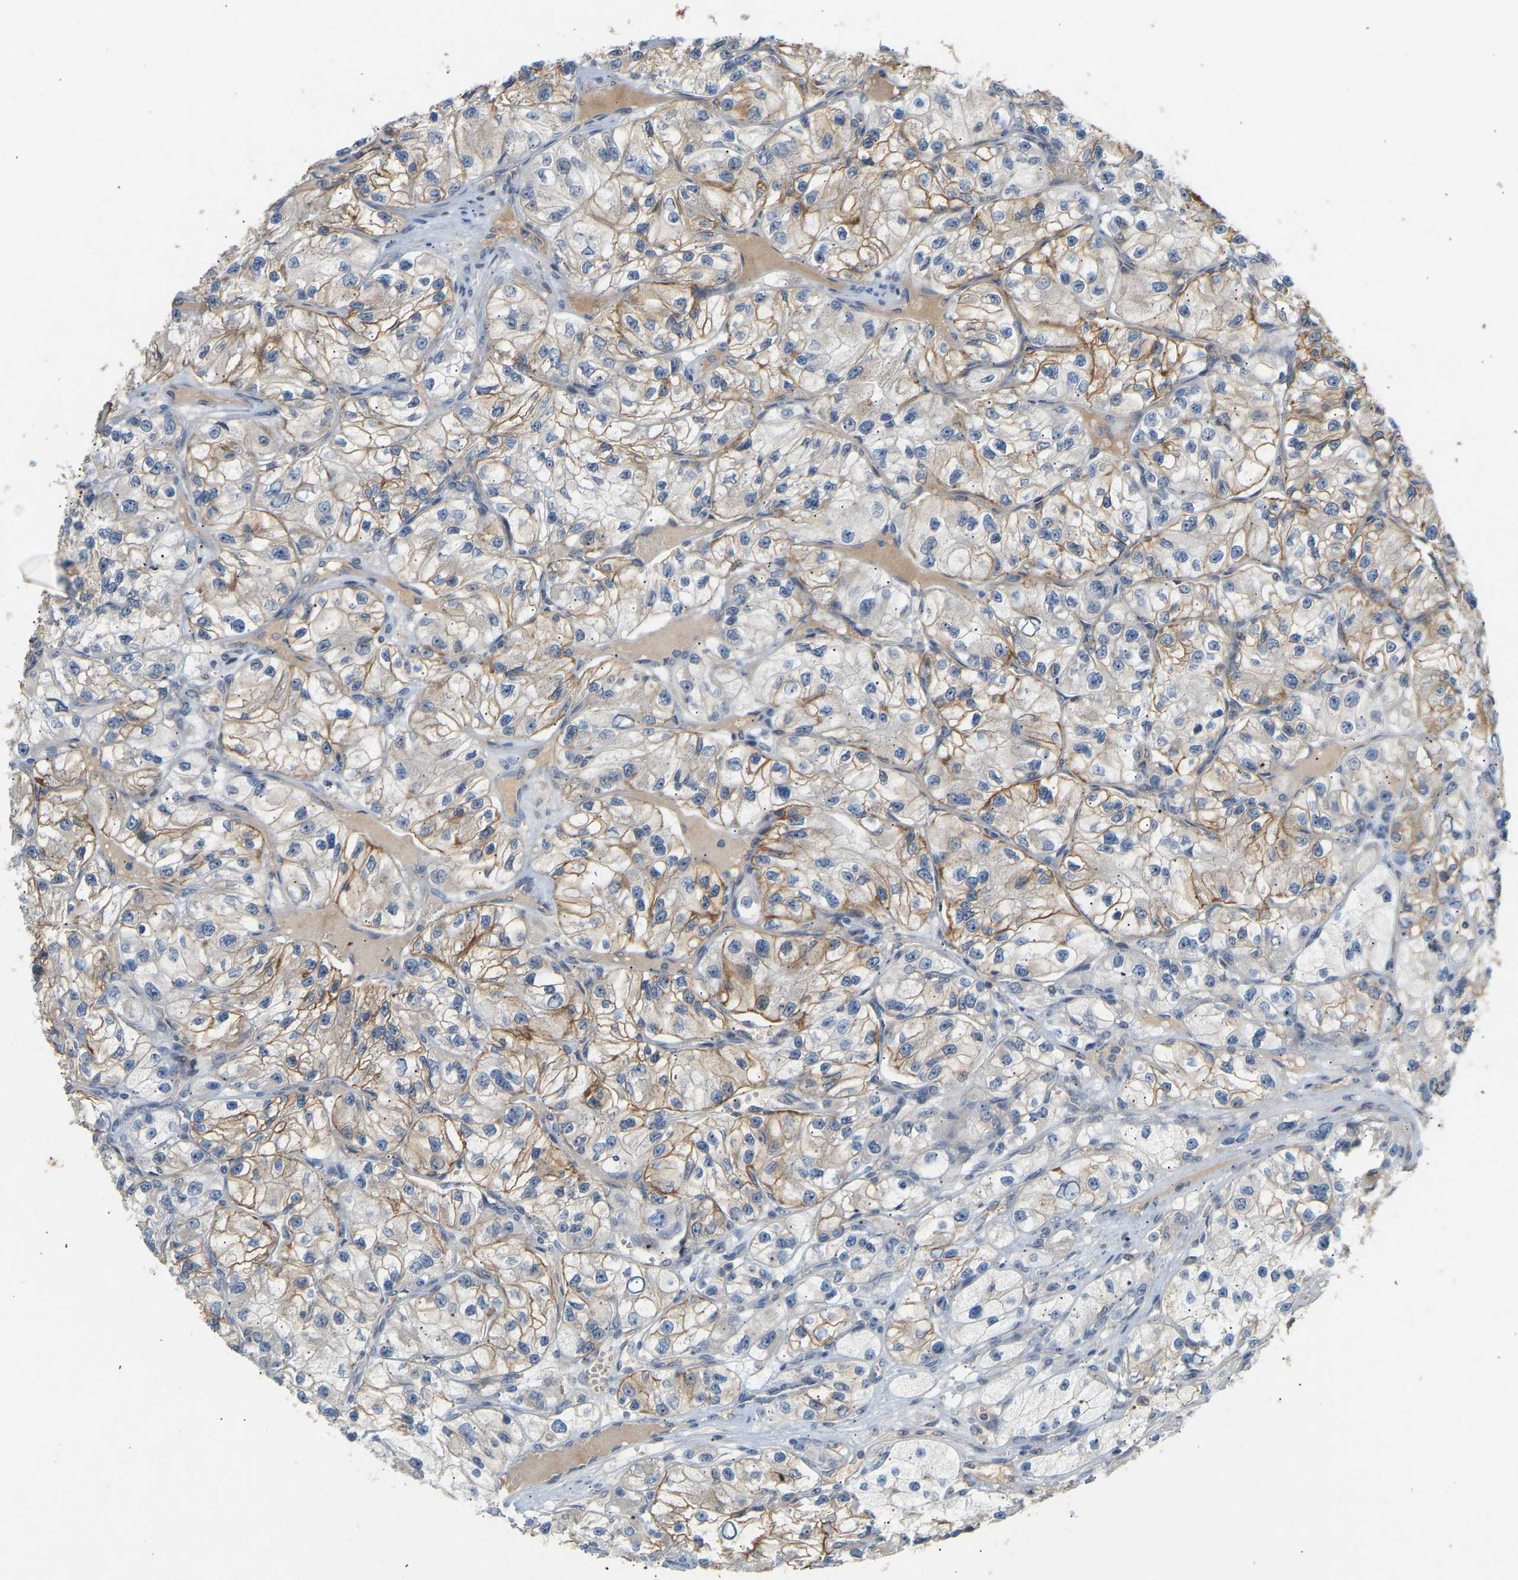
{"staining": {"intensity": "weak", "quantity": "<25%", "location": "cytoplasmic/membranous"}, "tissue": "renal cancer", "cell_type": "Tumor cells", "image_type": "cancer", "snomed": [{"axis": "morphology", "description": "Adenocarcinoma, NOS"}, {"axis": "topography", "description": "Kidney"}], "caption": "Immunohistochemistry (IHC) of human renal cancer (adenocarcinoma) demonstrates no staining in tumor cells. Nuclei are stained in blue.", "gene": "PTPN4", "patient": {"sex": "female", "age": 57}}